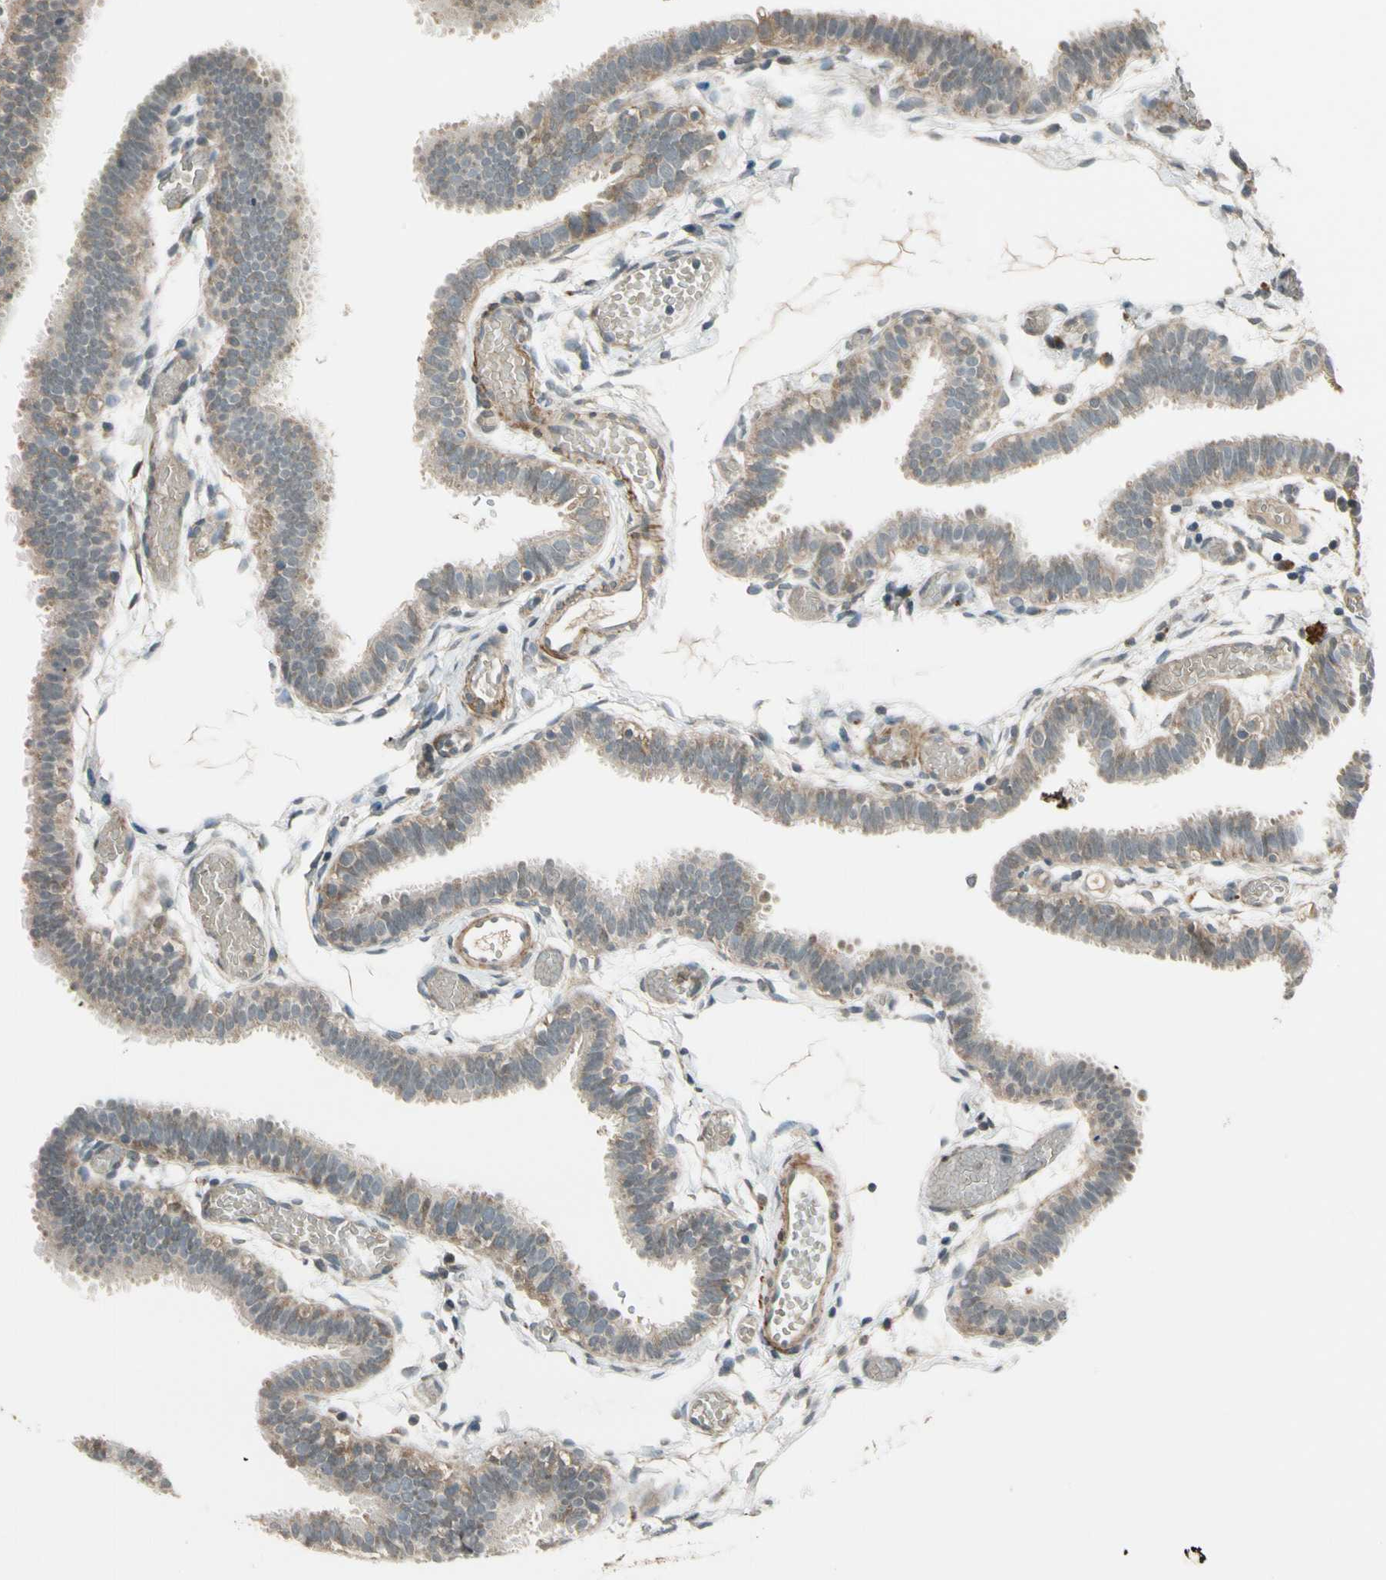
{"staining": {"intensity": "weak", "quantity": "25%-75%", "location": "cytoplasmic/membranous"}, "tissue": "fallopian tube", "cell_type": "Glandular cells", "image_type": "normal", "snomed": [{"axis": "morphology", "description": "Normal tissue, NOS"}, {"axis": "topography", "description": "Fallopian tube"}], "caption": "Benign fallopian tube demonstrates weak cytoplasmic/membranous staining in about 25%-75% of glandular cells (Brightfield microscopy of DAB IHC at high magnification)..", "gene": "MST1R", "patient": {"sex": "female", "age": 29}}